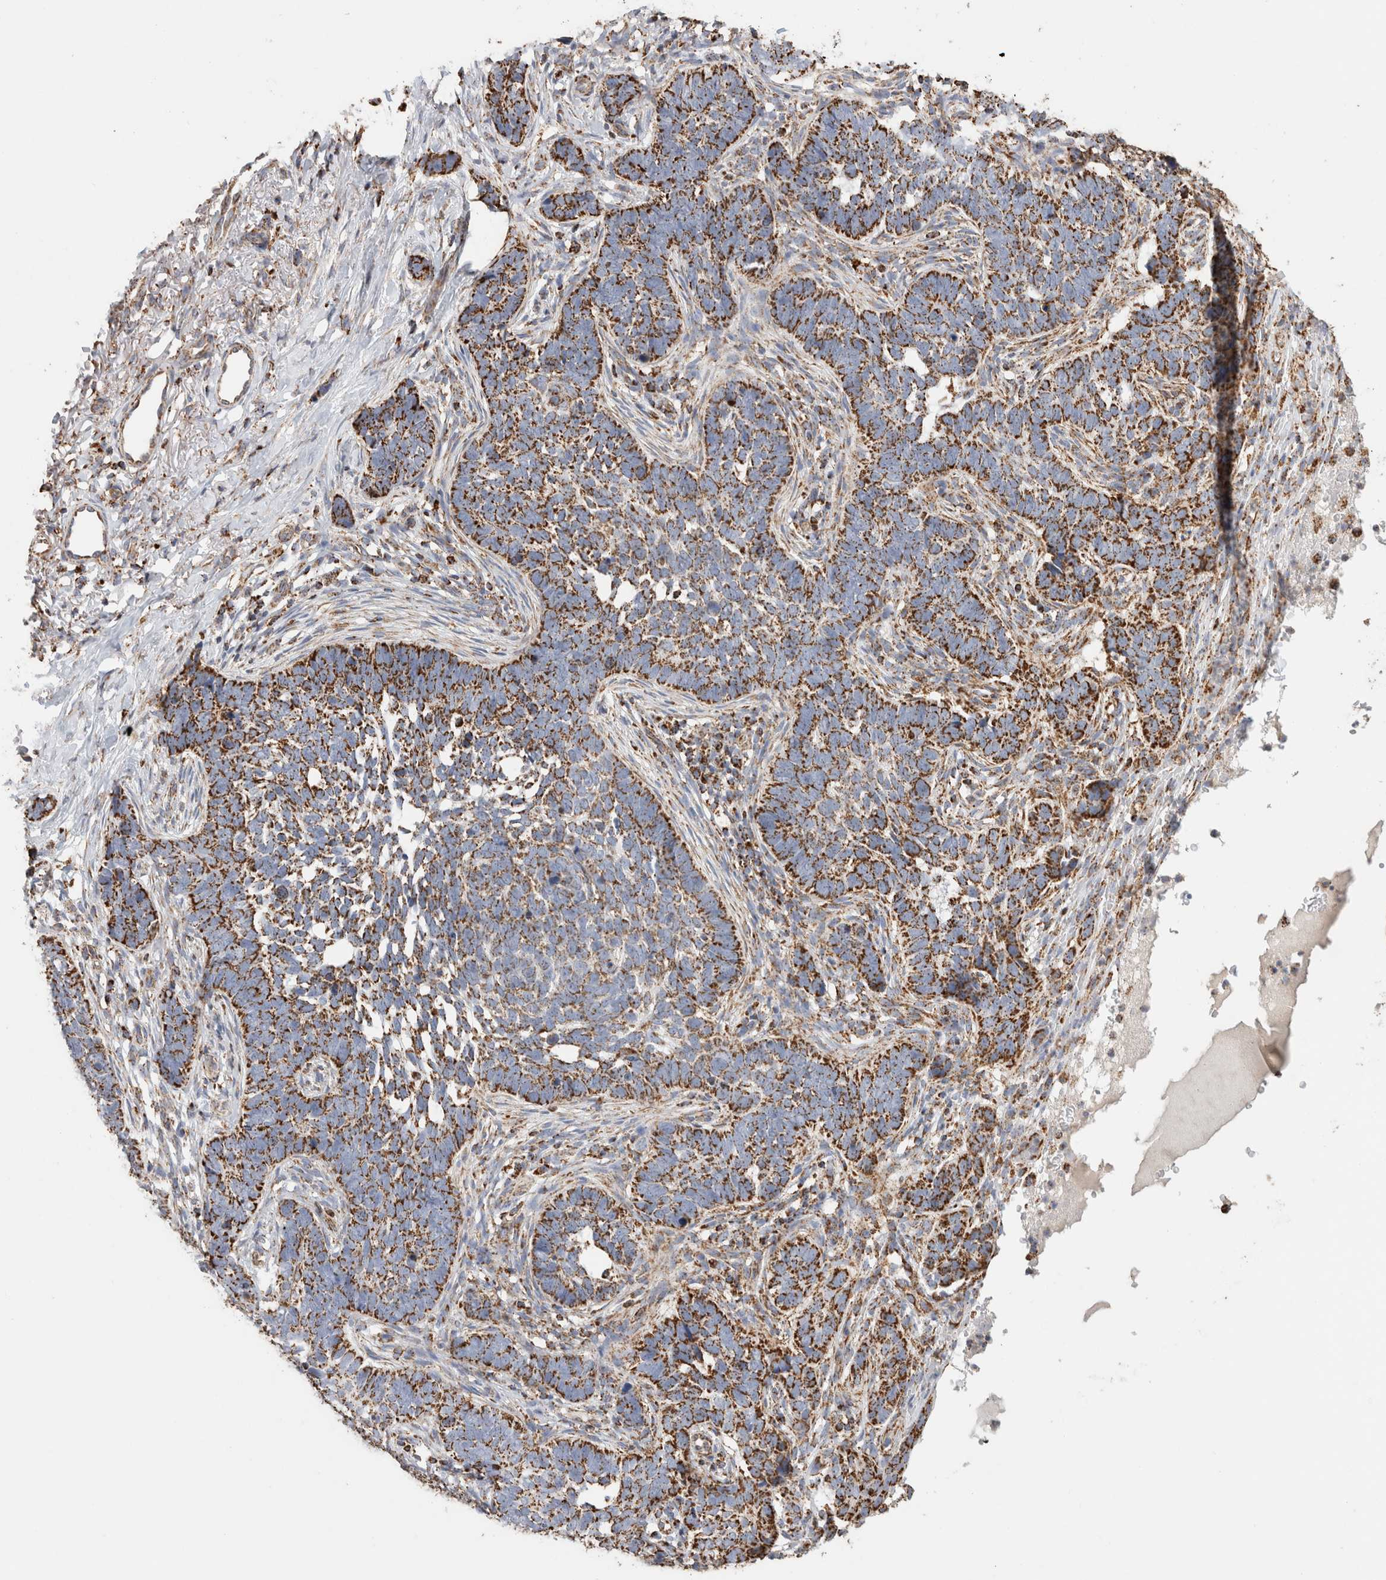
{"staining": {"intensity": "strong", "quantity": ">75%", "location": "cytoplasmic/membranous"}, "tissue": "skin cancer", "cell_type": "Tumor cells", "image_type": "cancer", "snomed": [{"axis": "morphology", "description": "Normal tissue, NOS"}, {"axis": "morphology", "description": "Basal cell carcinoma"}, {"axis": "topography", "description": "Skin"}], "caption": "Strong cytoplasmic/membranous positivity for a protein is identified in approximately >75% of tumor cells of basal cell carcinoma (skin) using immunohistochemistry (IHC).", "gene": "C1QBP", "patient": {"sex": "male", "age": 77}}